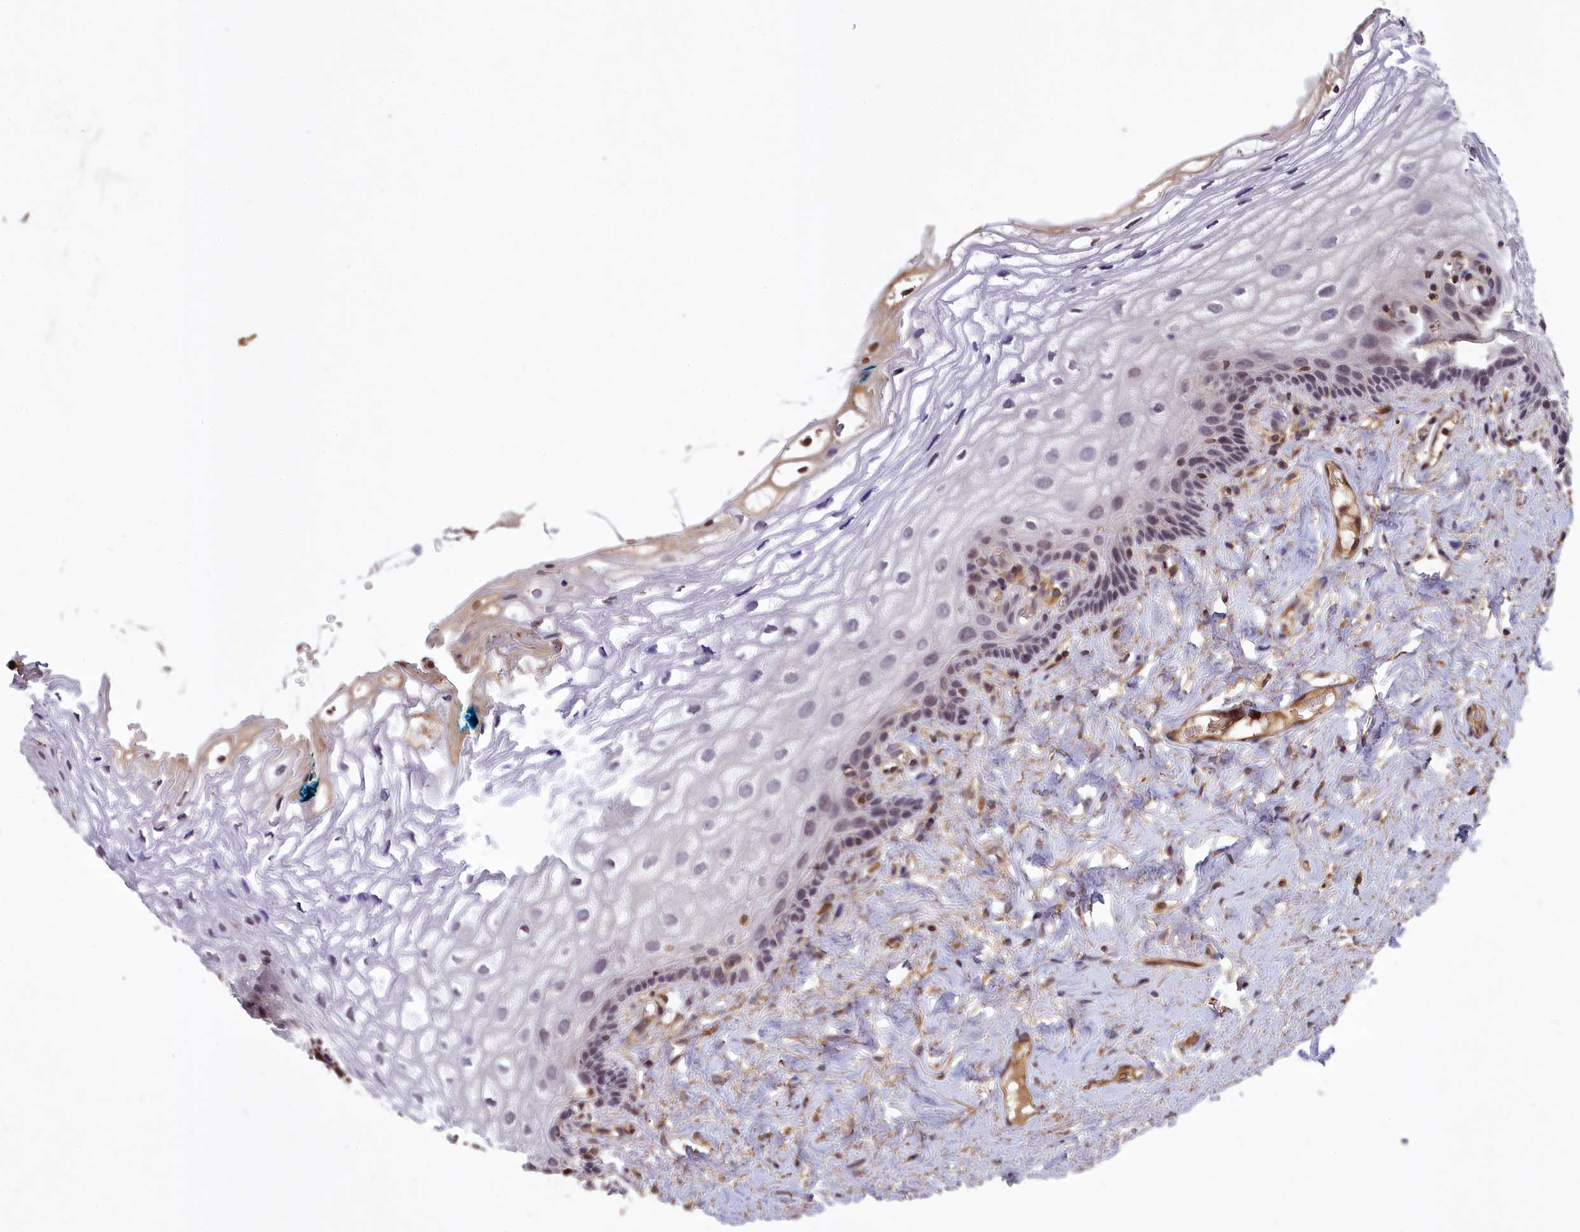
{"staining": {"intensity": "weak", "quantity": "<25%", "location": "nuclear"}, "tissue": "vagina", "cell_type": "Squamous epithelial cells", "image_type": "normal", "snomed": [{"axis": "morphology", "description": "Normal tissue, NOS"}, {"axis": "morphology", "description": "Adenocarcinoma, NOS"}, {"axis": "topography", "description": "Rectum"}, {"axis": "topography", "description": "Vagina"}], "caption": "Human vagina stained for a protein using immunohistochemistry shows no staining in squamous epithelial cells.", "gene": "CLRN2", "patient": {"sex": "female", "age": 71}}